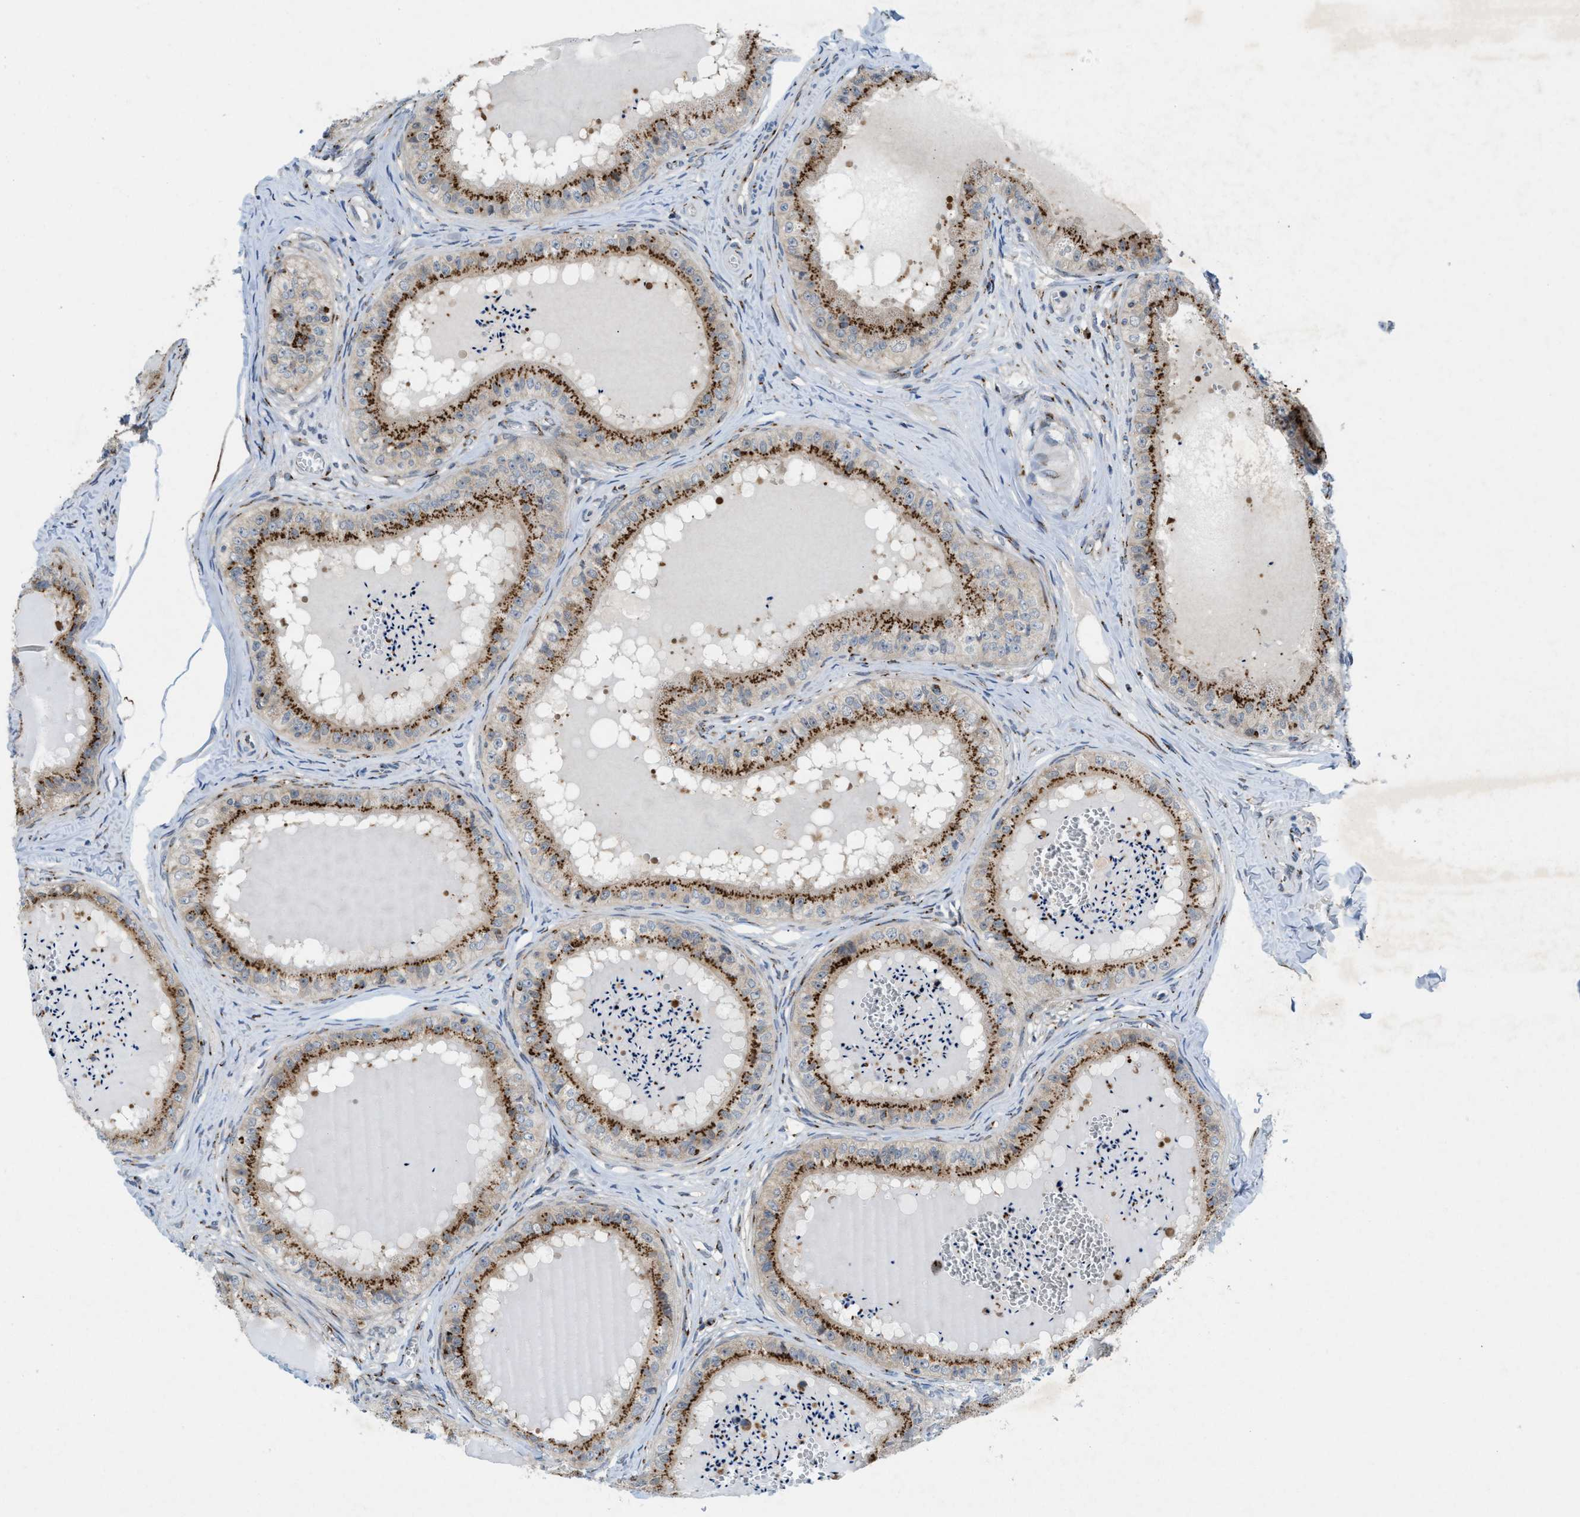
{"staining": {"intensity": "moderate", "quantity": ">75%", "location": "cytoplasmic/membranous"}, "tissue": "epididymis", "cell_type": "Glandular cells", "image_type": "normal", "snomed": [{"axis": "morphology", "description": "Normal tissue, NOS"}, {"axis": "topography", "description": "Epididymis"}], "caption": "Protein expression analysis of benign epididymis exhibits moderate cytoplasmic/membranous expression in about >75% of glandular cells. (Stains: DAB in brown, nuclei in blue, Microscopy: brightfield microscopy at high magnification).", "gene": "SLC38A10", "patient": {"sex": "male", "age": 31}}